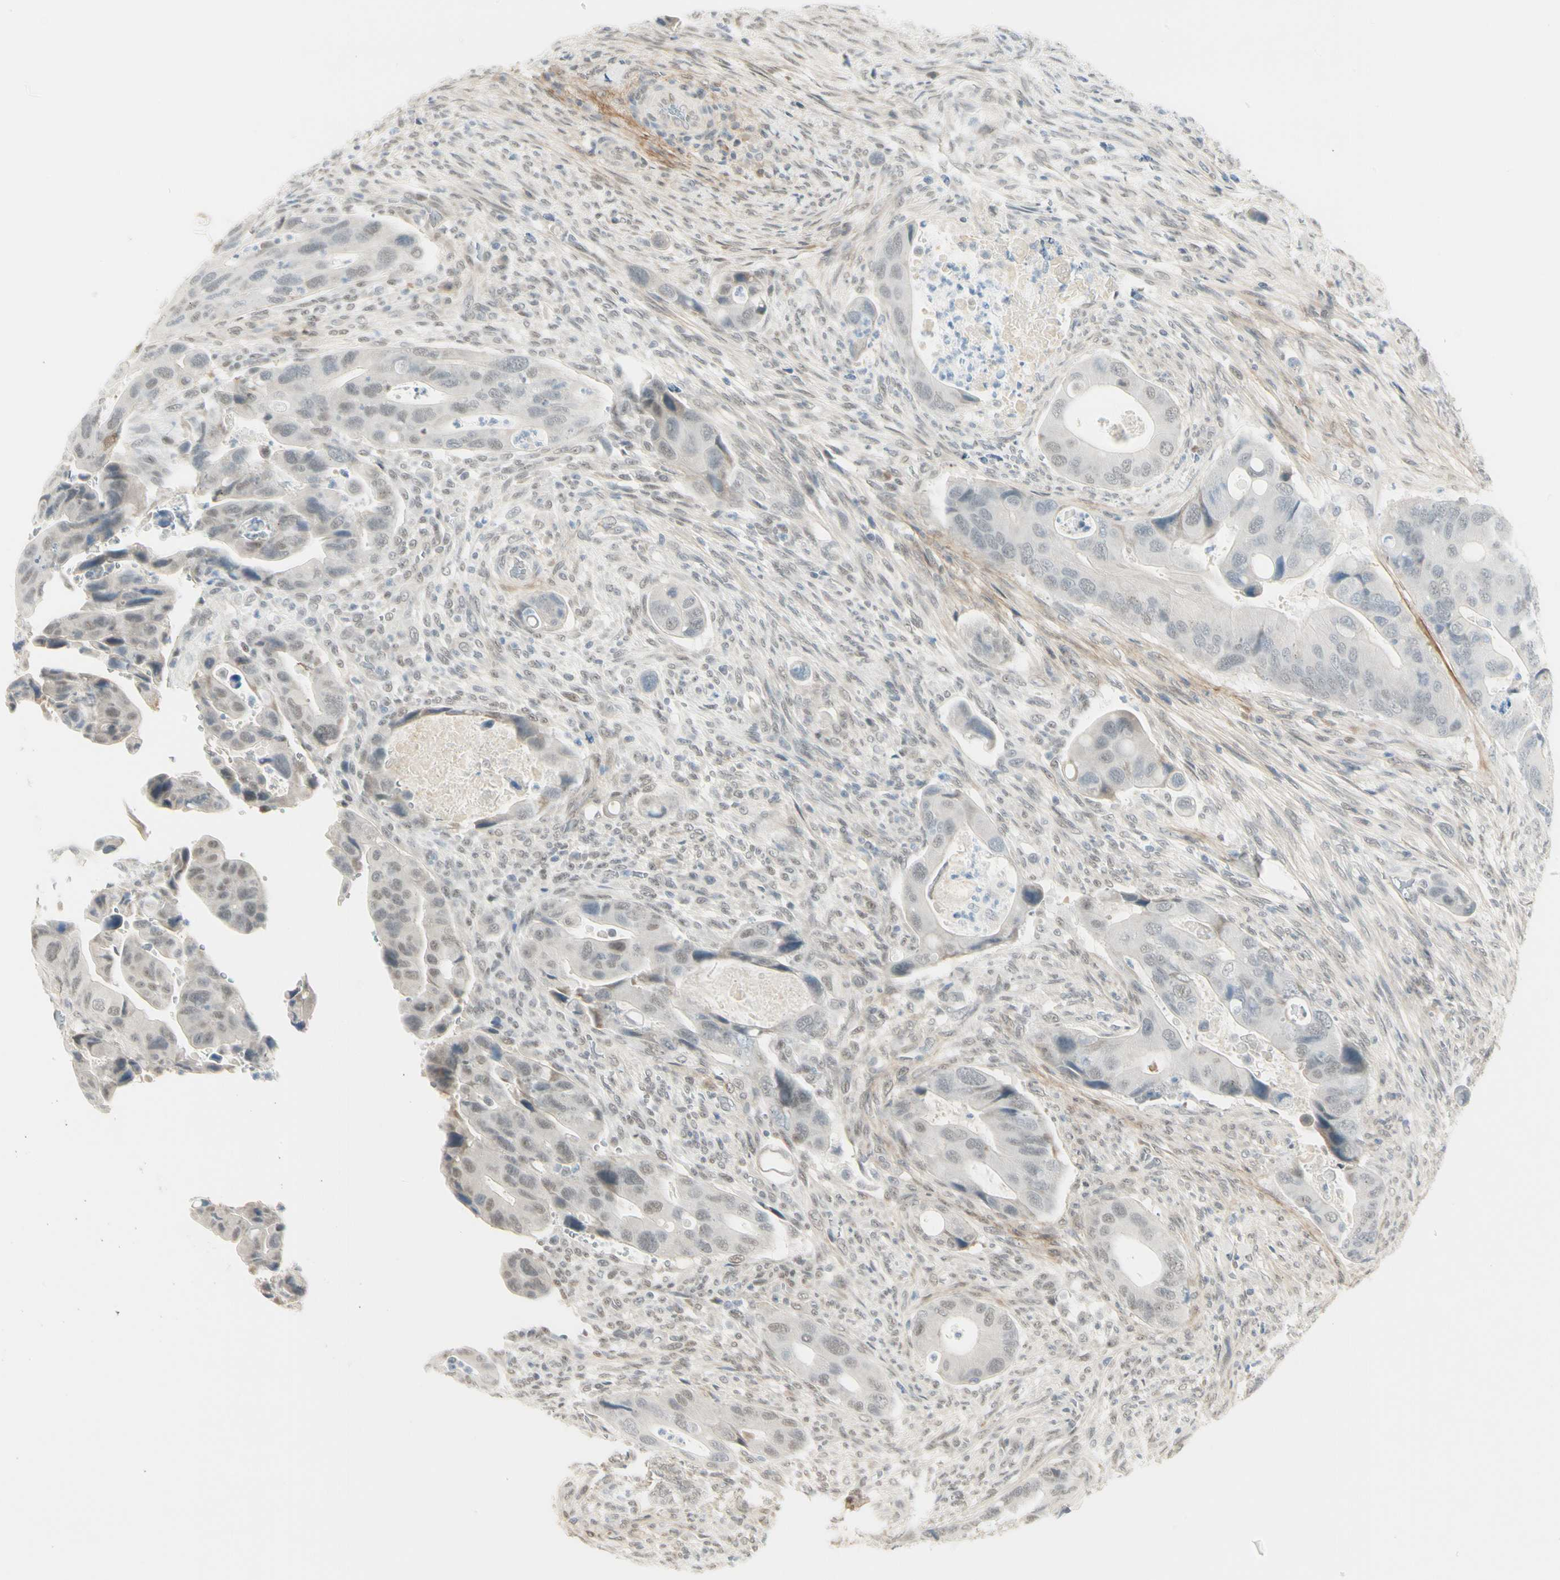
{"staining": {"intensity": "weak", "quantity": "25%-75%", "location": "nuclear"}, "tissue": "colorectal cancer", "cell_type": "Tumor cells", "image_type": "cancer", "snomed": [{"axis": "morphology", "description": "Adenocarcinoma, NOS"}, {"axis": "topography", "description": "Rectum"}], "caption": "This photomicrograph exhibits immunohistochemistry (IHC) staining of colorectal cancer, with low weak nuclear positivity in approximately 25%-75% of tumor cells.", "gene": "ASPN", "patient": {"sex": "female", "age": 57}}